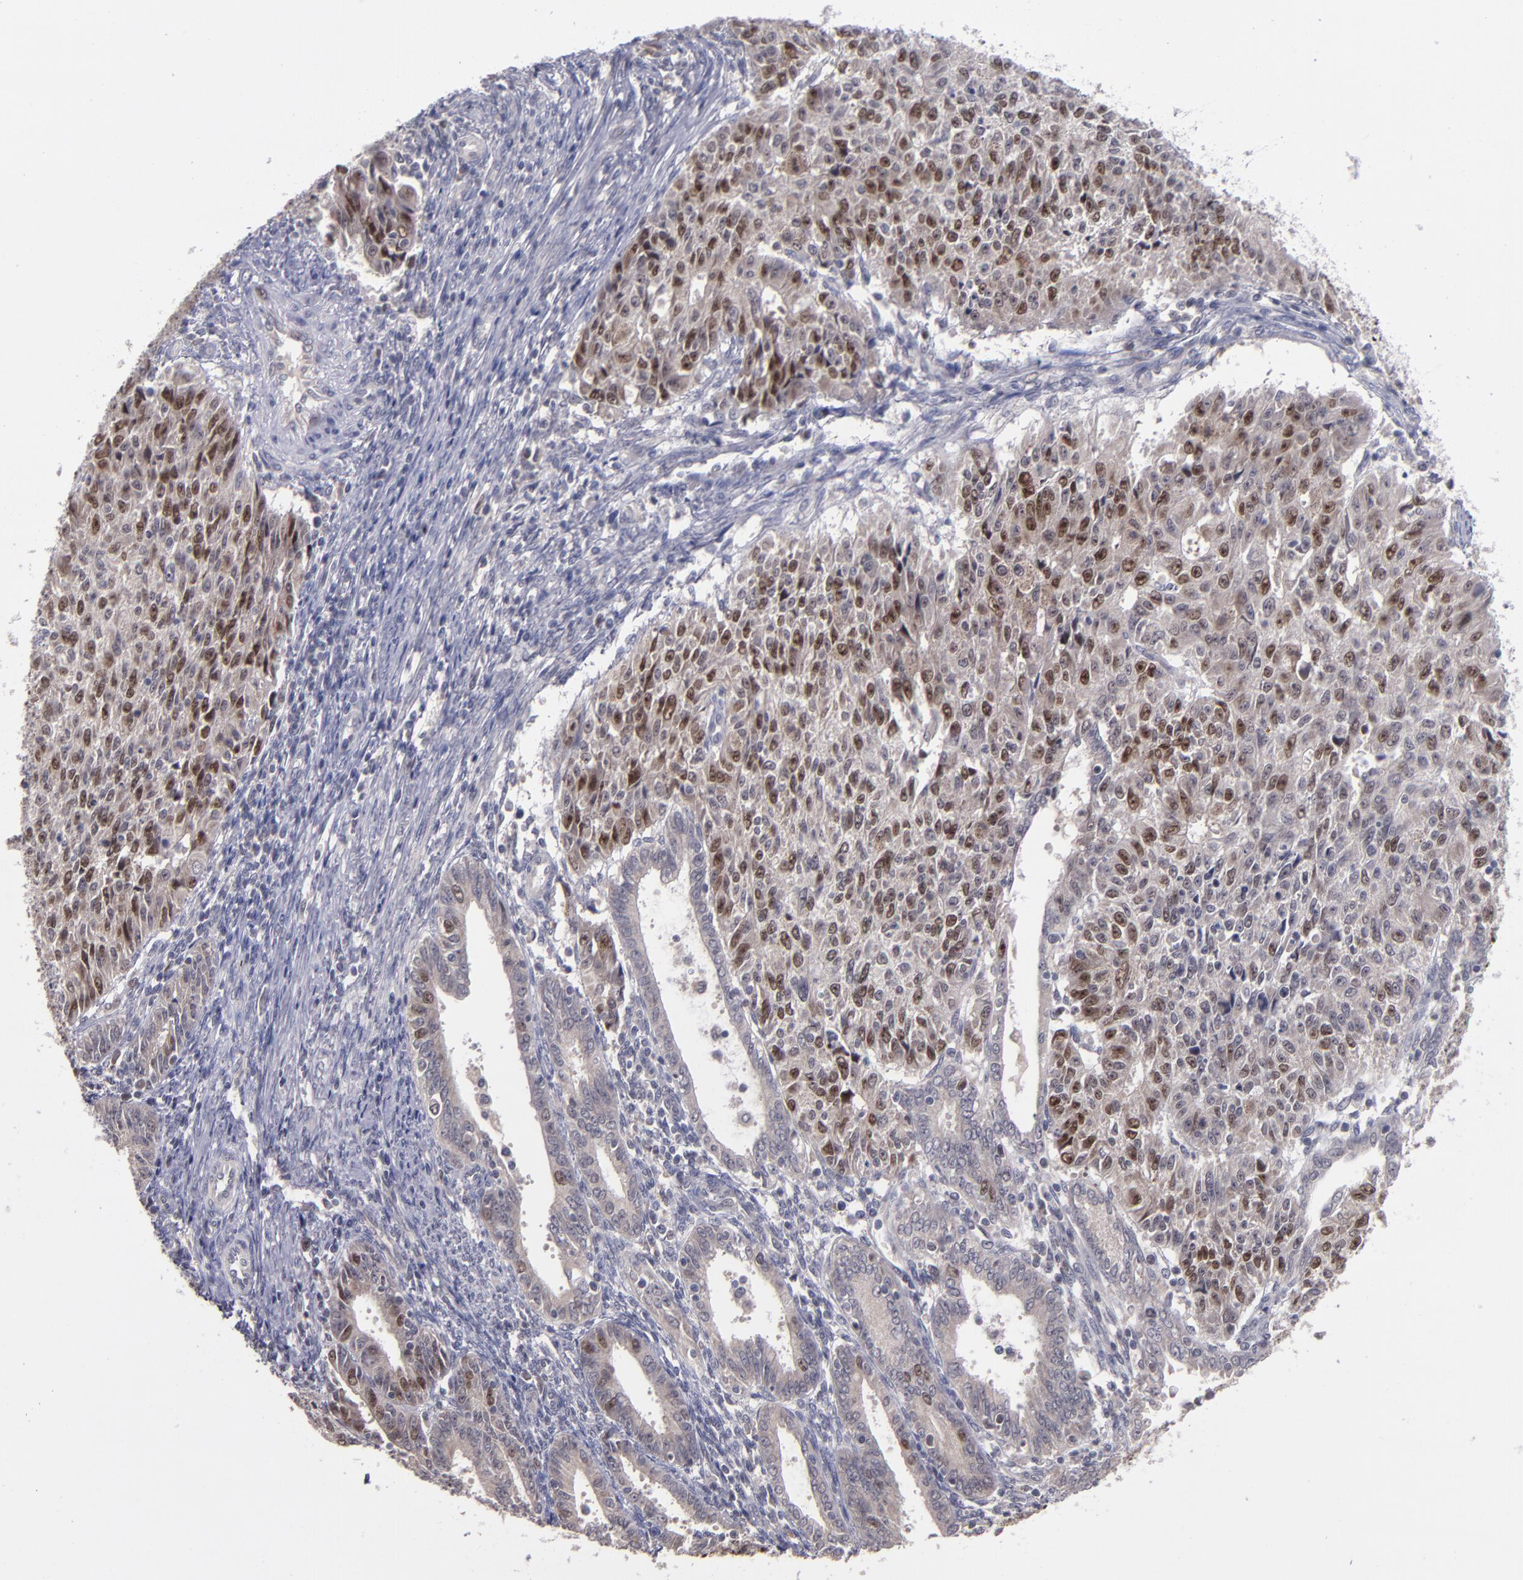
{"staining": {"intensity": "strong", "quantity": "25%-75%", "location": "nuclear"}, "tissue": "endometrial cancer", "cell_type": "Tumor cells", "image_type": "cancer", "snomed": [{"axis": "morphology", "description": "Adenocarcinoma, NOS"}, {"axis": "topography", "description": "Endometrium"}], "caption": "Strong nuclear protein expression is present in about 25%-75% of tumor cells in endometrial cancer (adenocarcinoma).", "gene": "CDC7", "patient": {"sex": "female", "age": 42}}